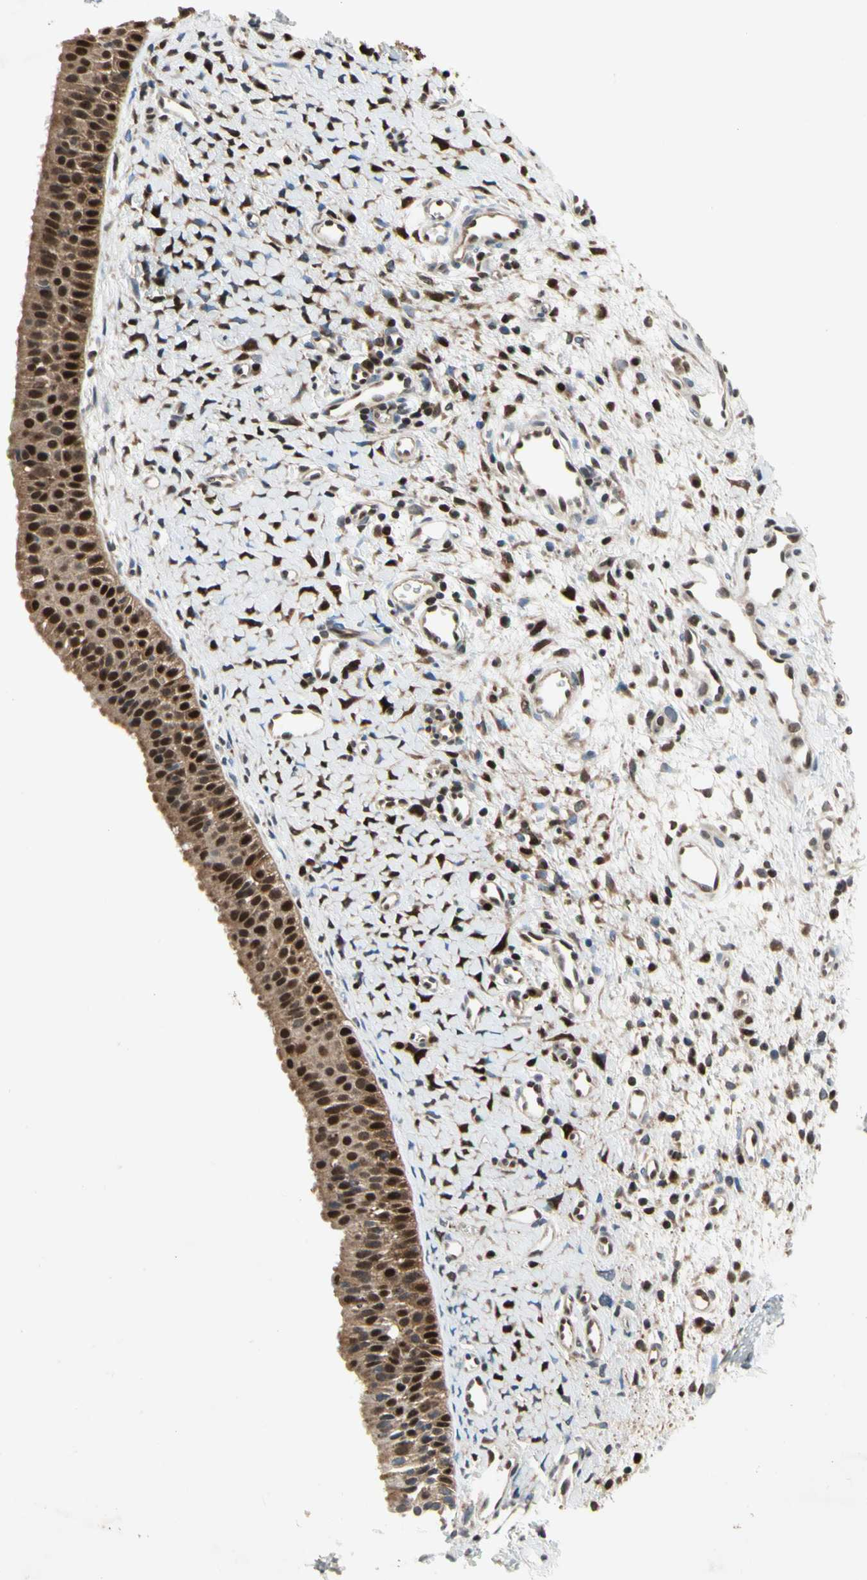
{"staining": {"intensity": "strong", "quantity": ">75%", "location": "cytoplasmic/membranous,nuclear"}, "tissue": "nasopharynx", "cell_type": "Respiratory epithelial cells", "image_type": "normal", "snomed": [{"axis": "morphology", "description": "Normal tissue, NOS"}, {"axis": "topography", "description": "Nasopharynx"}], "caption": "Approximately >75% of respiratory epithelial cells in benign nasopharynx reveal strong cytoplasmic/membranous,nuclear protein positivity as visualized by brown immunohistochemical staining.", "gene": "GSR", "patient": {"sex": "male", "age": 22}}